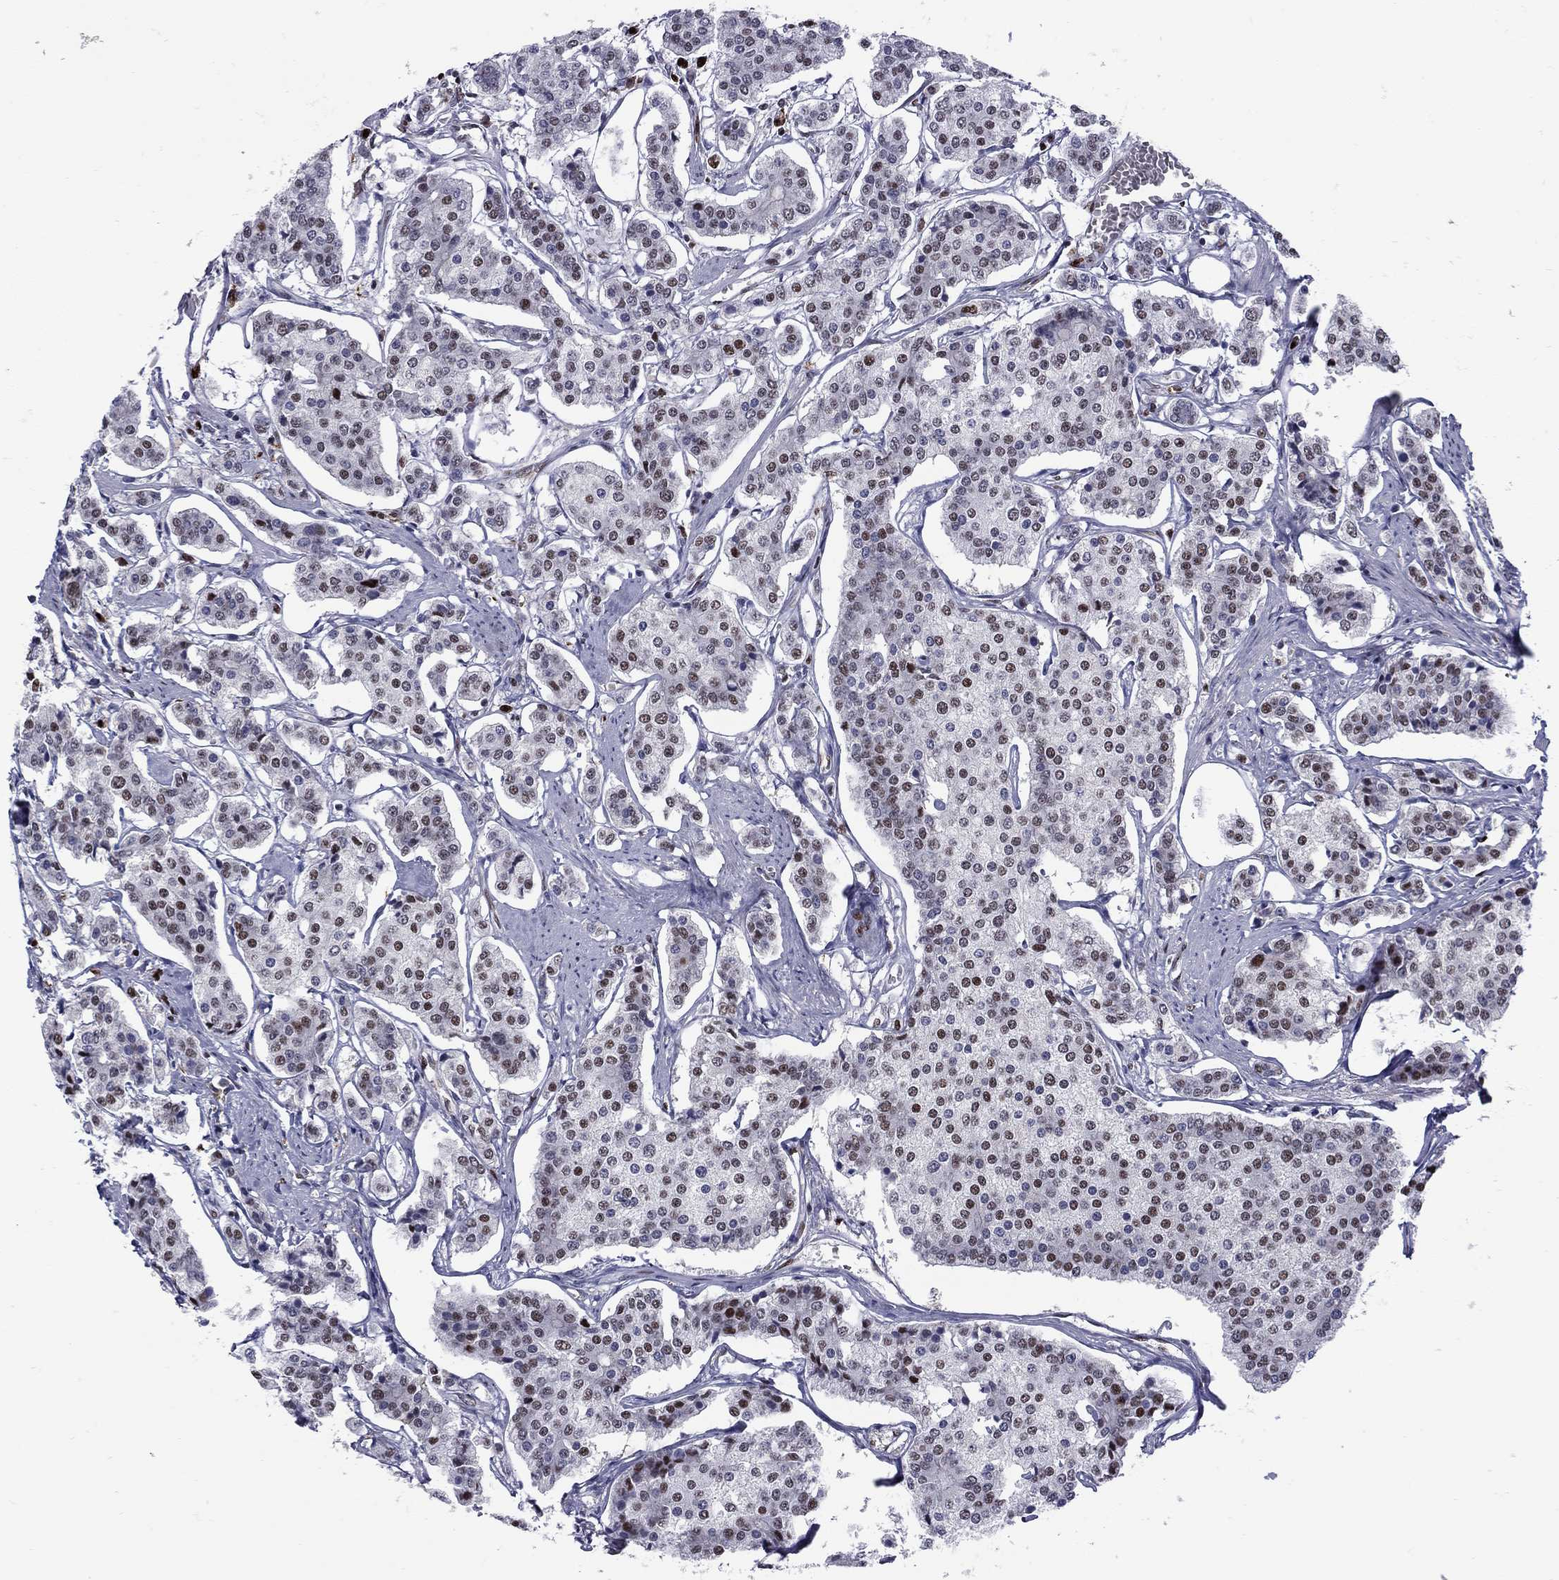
{"staining": {"intensity": "strong", "quantity": "<25%", "location": "nuclear"}, "tissue": "carcinoid", "cell_type": "Tumor cells", "image_type": "cancer", "snomed": [{"axis": "morphology", "description": "Carcinoid, malignant, NOS"}, {"axis": "topography", "description": "Small intestine"}], "caption": "High-magnification brightfield microscopy of carcinoid stained with DAB (brown) and counterstained with hematoxylin (blue). tumor cells exhibit strong nuclear staining is present in approximately<25% of cells.", "gene": "PCGF3", "patient": {"sex": "female", "age": 65}}